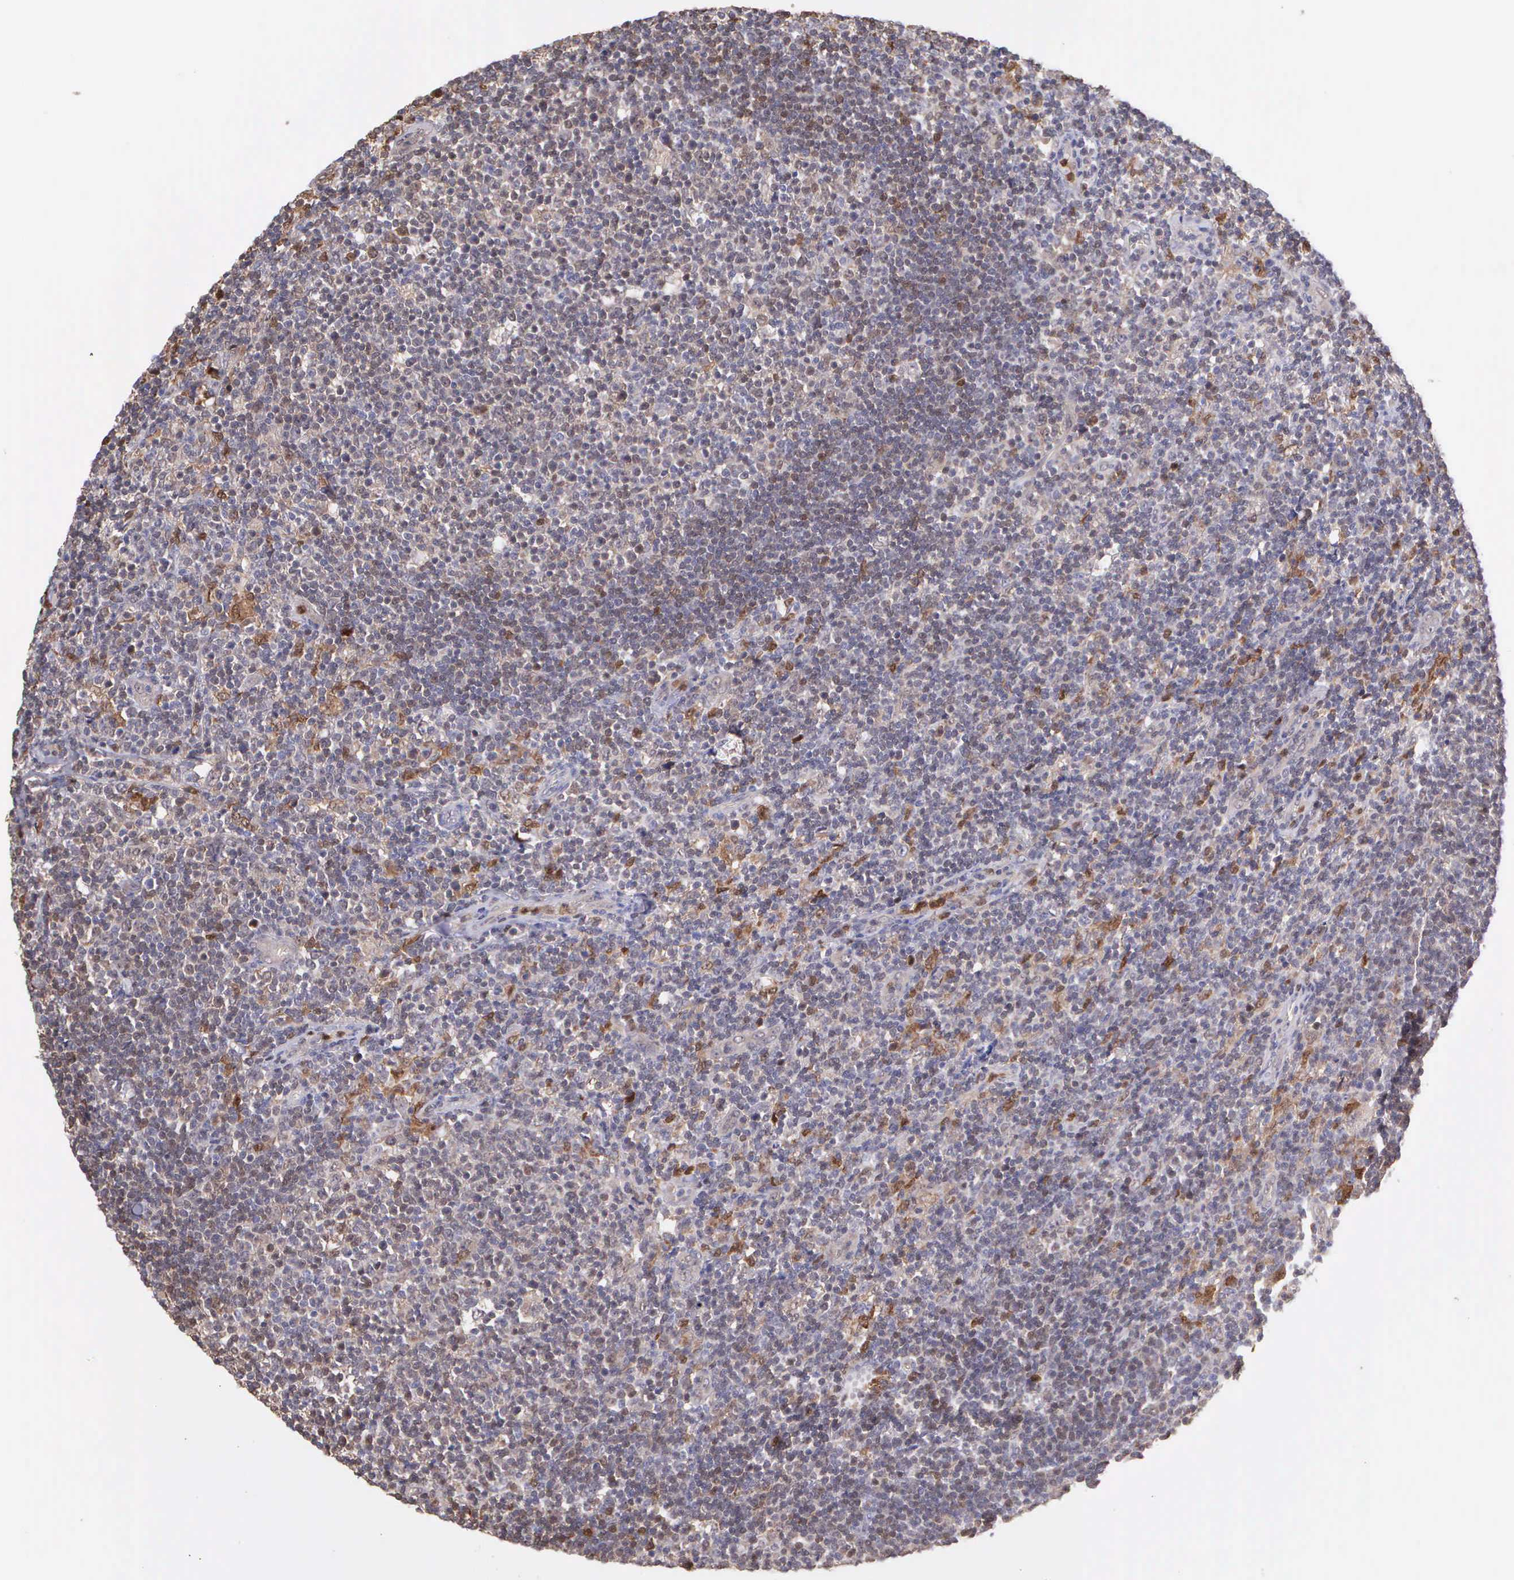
{"staining": {"intensity": "moderate", "quantity": "<25%", "location": "cytoplasmic/membranous,nuclear"}, "tissue": "lymphoma", "cell_type": "Tumor cells", "image_type": "cancer", "snomed": [{"axis": "morphology", "description": "Malignant lymphoma, non-Hodgkin's type, Low grade"}, {"axis": "topography", "description": "Lymph node"}], "caption": "A brown stain labels moderate cytoplasmic/membranous and nuclear positivity of a protein in malignant lymphoma, non-Hodgkin's type (low-grade) tumor cells.", "gene": "BID", "patient": {"sex": "male", "age": 74}}